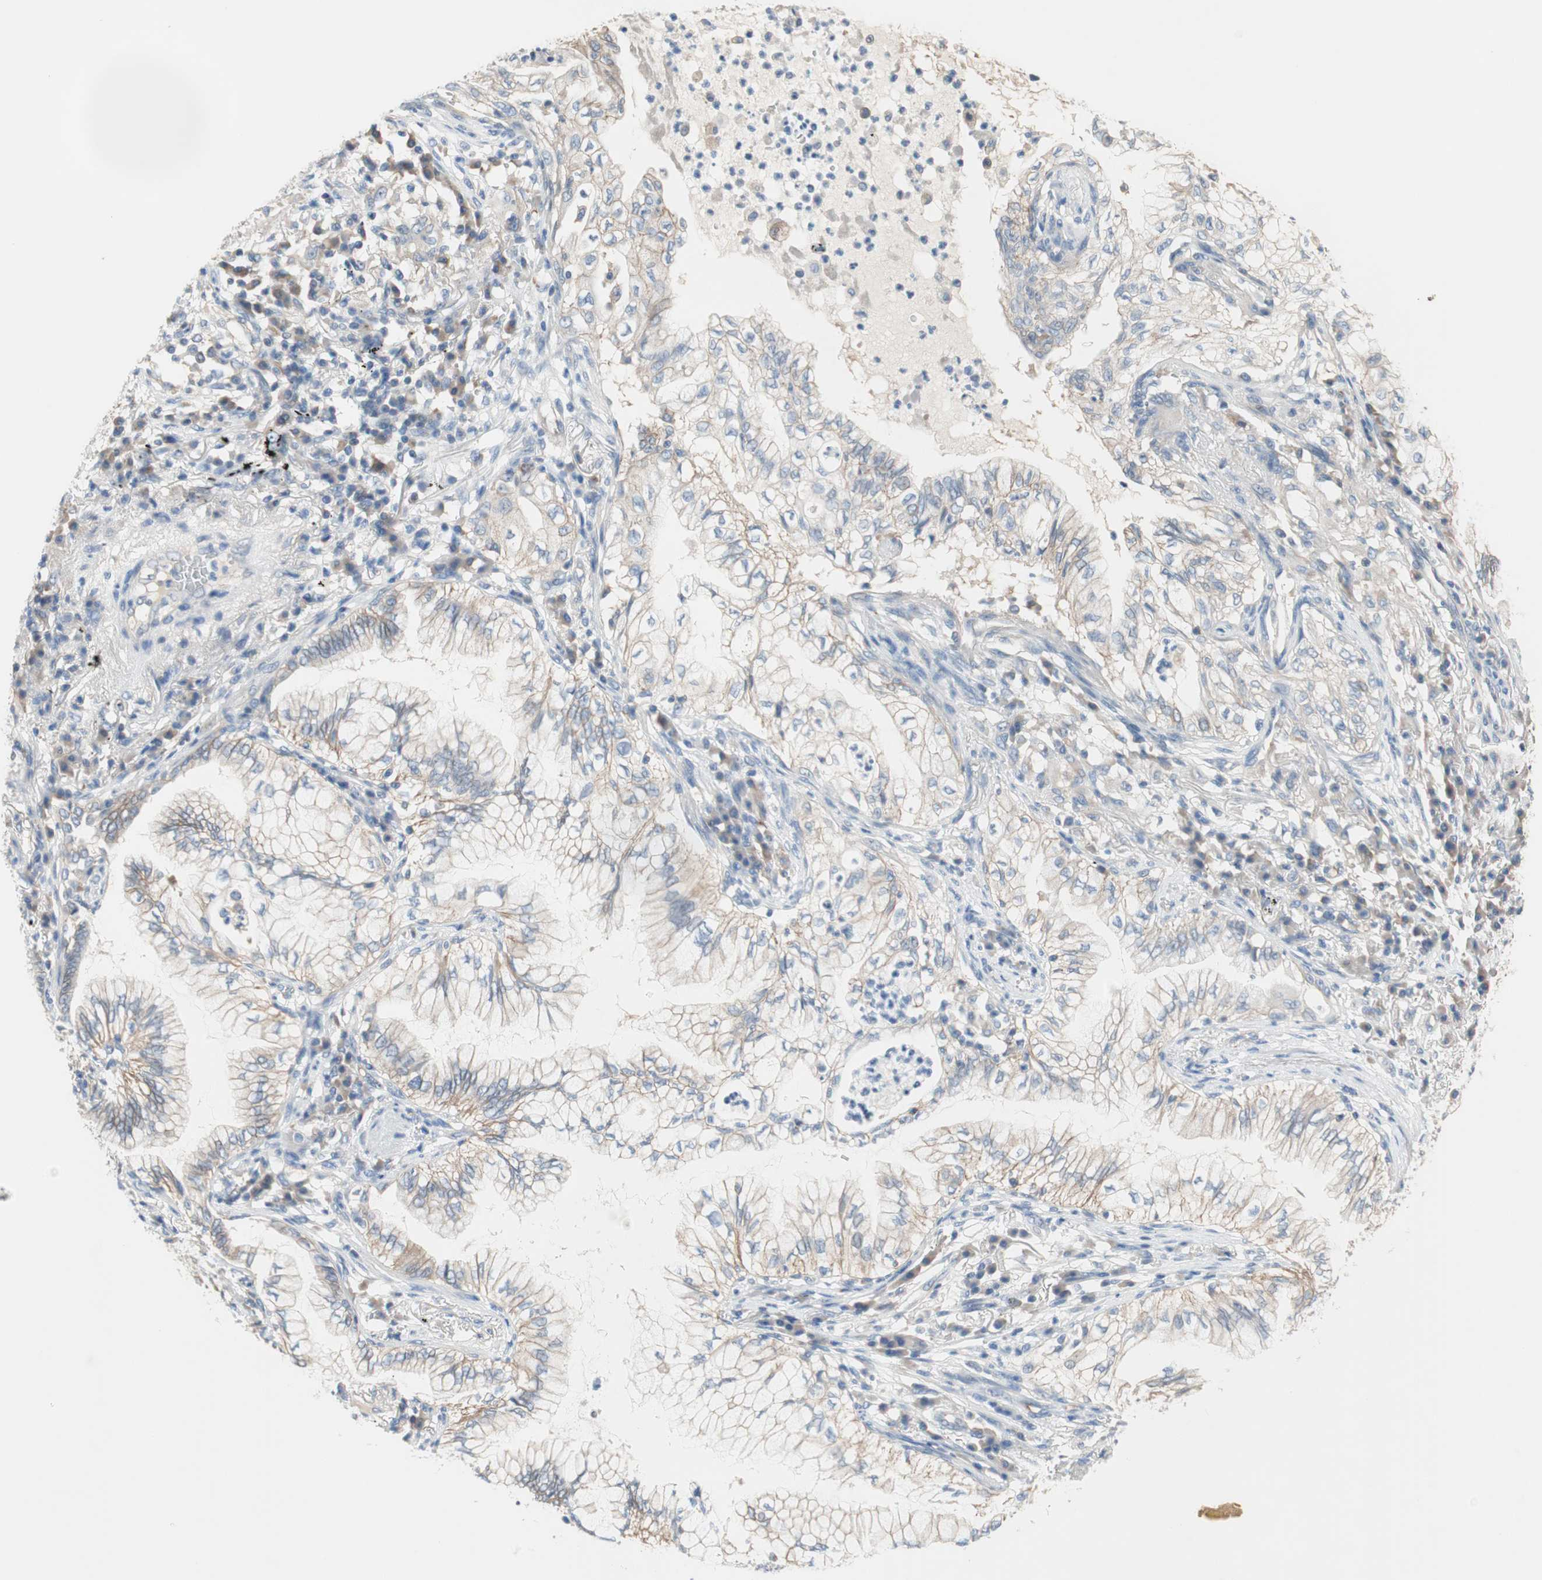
{"staining": {"intensity": "negative", "quantity": "none", "location": "none"}, "tissue": "lung cancer", "cell_type": "Tumor cells", "image_type": "cancer", "snomed": [{"axis": "morphology", "description": "Adenocarcinoma, NOS"}, {"axis": "topography", "description": "Lung"}], "caption": "Immunohistochemistry (IHC) image of human lung adenocarcinoma stained for a protein (brown), which demonstrates no positivity in tumor cells.", "gene": "GLUL", "patient": {"sex": "female", "age": 70}}